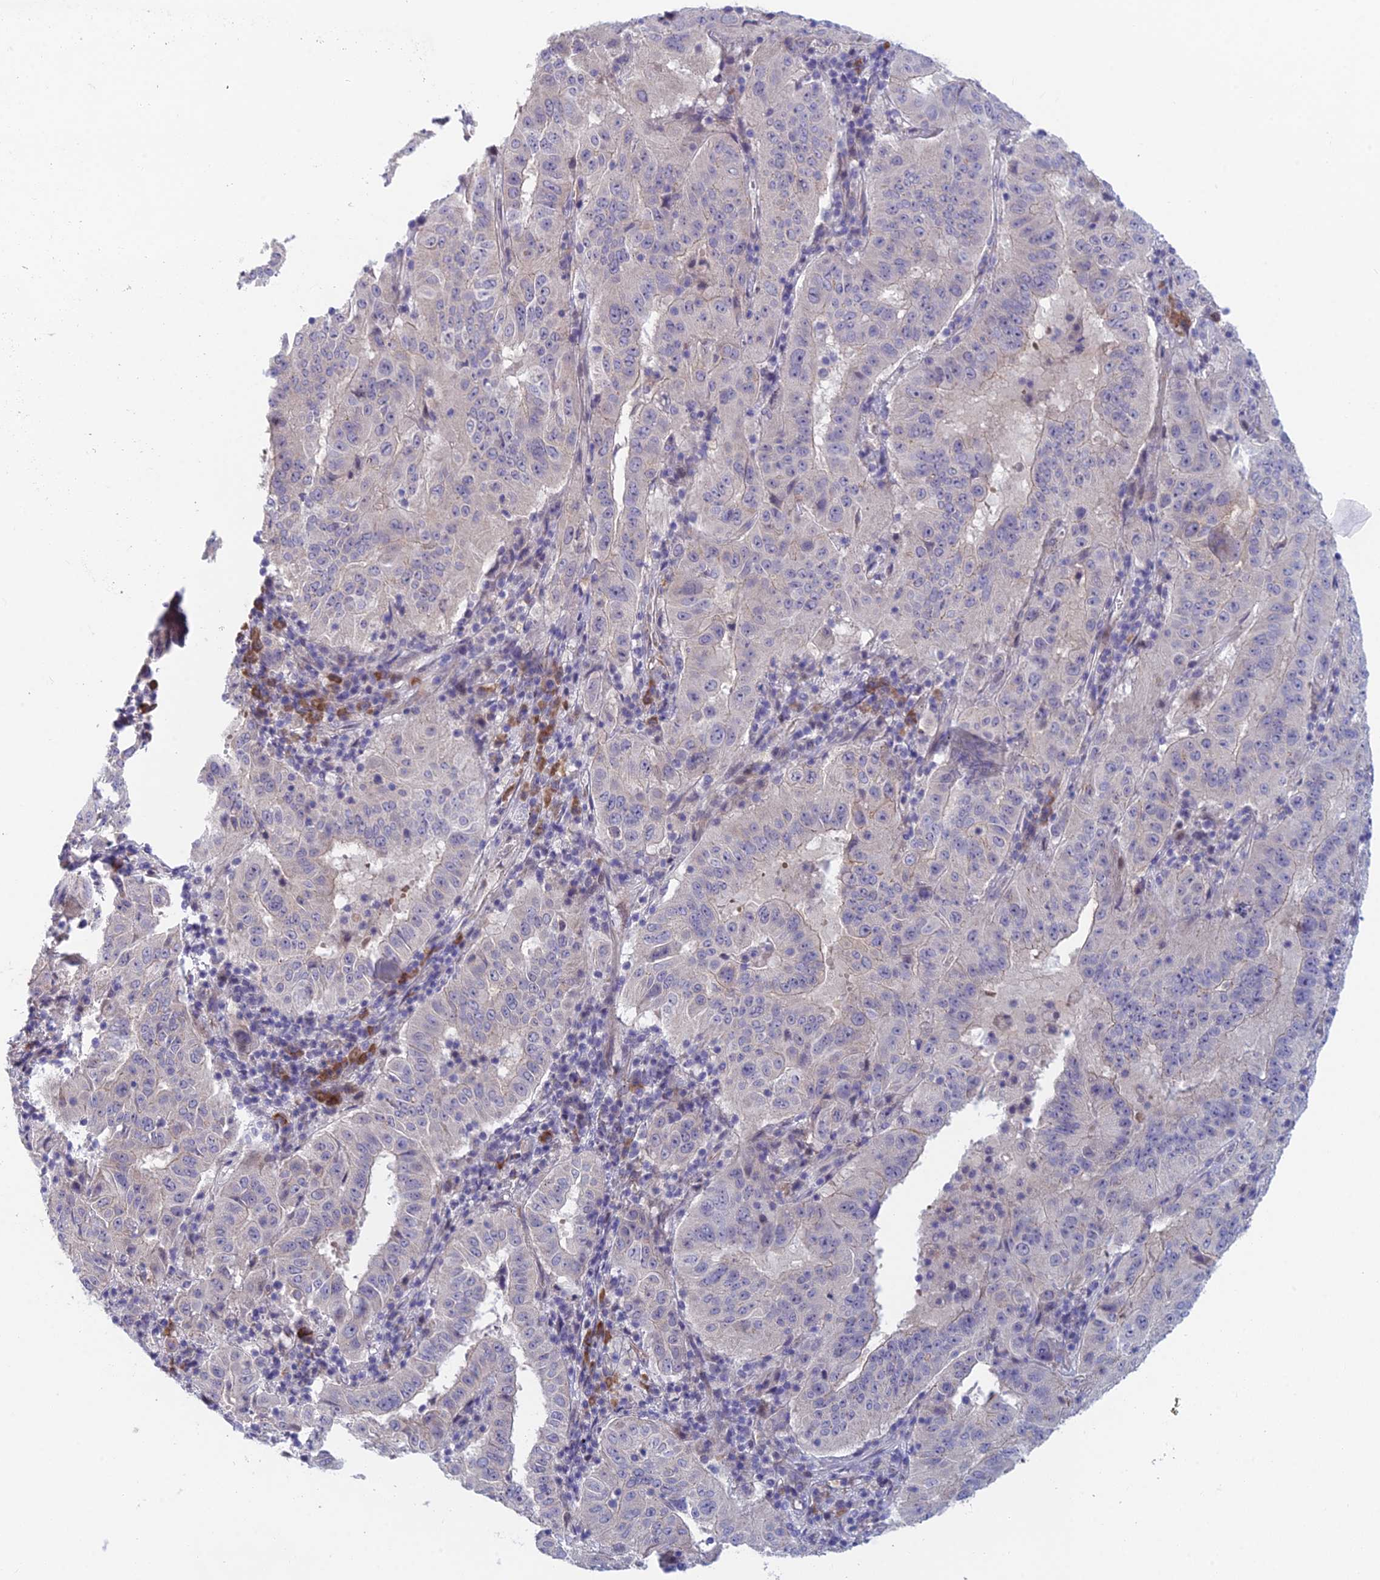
{"staining": {"intensity": "negative", "quantity": "none", "location": "none"}, "tissue": "pancreatic cancer", "cell_type": "Tumor cells", "image_type": "cancer", "snomed": [{"axis": "morphology", "description": "Adenocarcinoma, NOS"}, {"axis": "topography", "description": "Pancreas"}], "caption": "An immunohistochemistry (IHC) histopathology image of pancreatic adenocarcinoma is shown. There is no staining in tumor cells of pancreatic adenocarcinoma. The staining is performed using DAB brown chromogen with nuclei counter-stained in using hematoxylin.", "gene": "PPP1R26", "patient": {"sex": "male", "age": 63}}